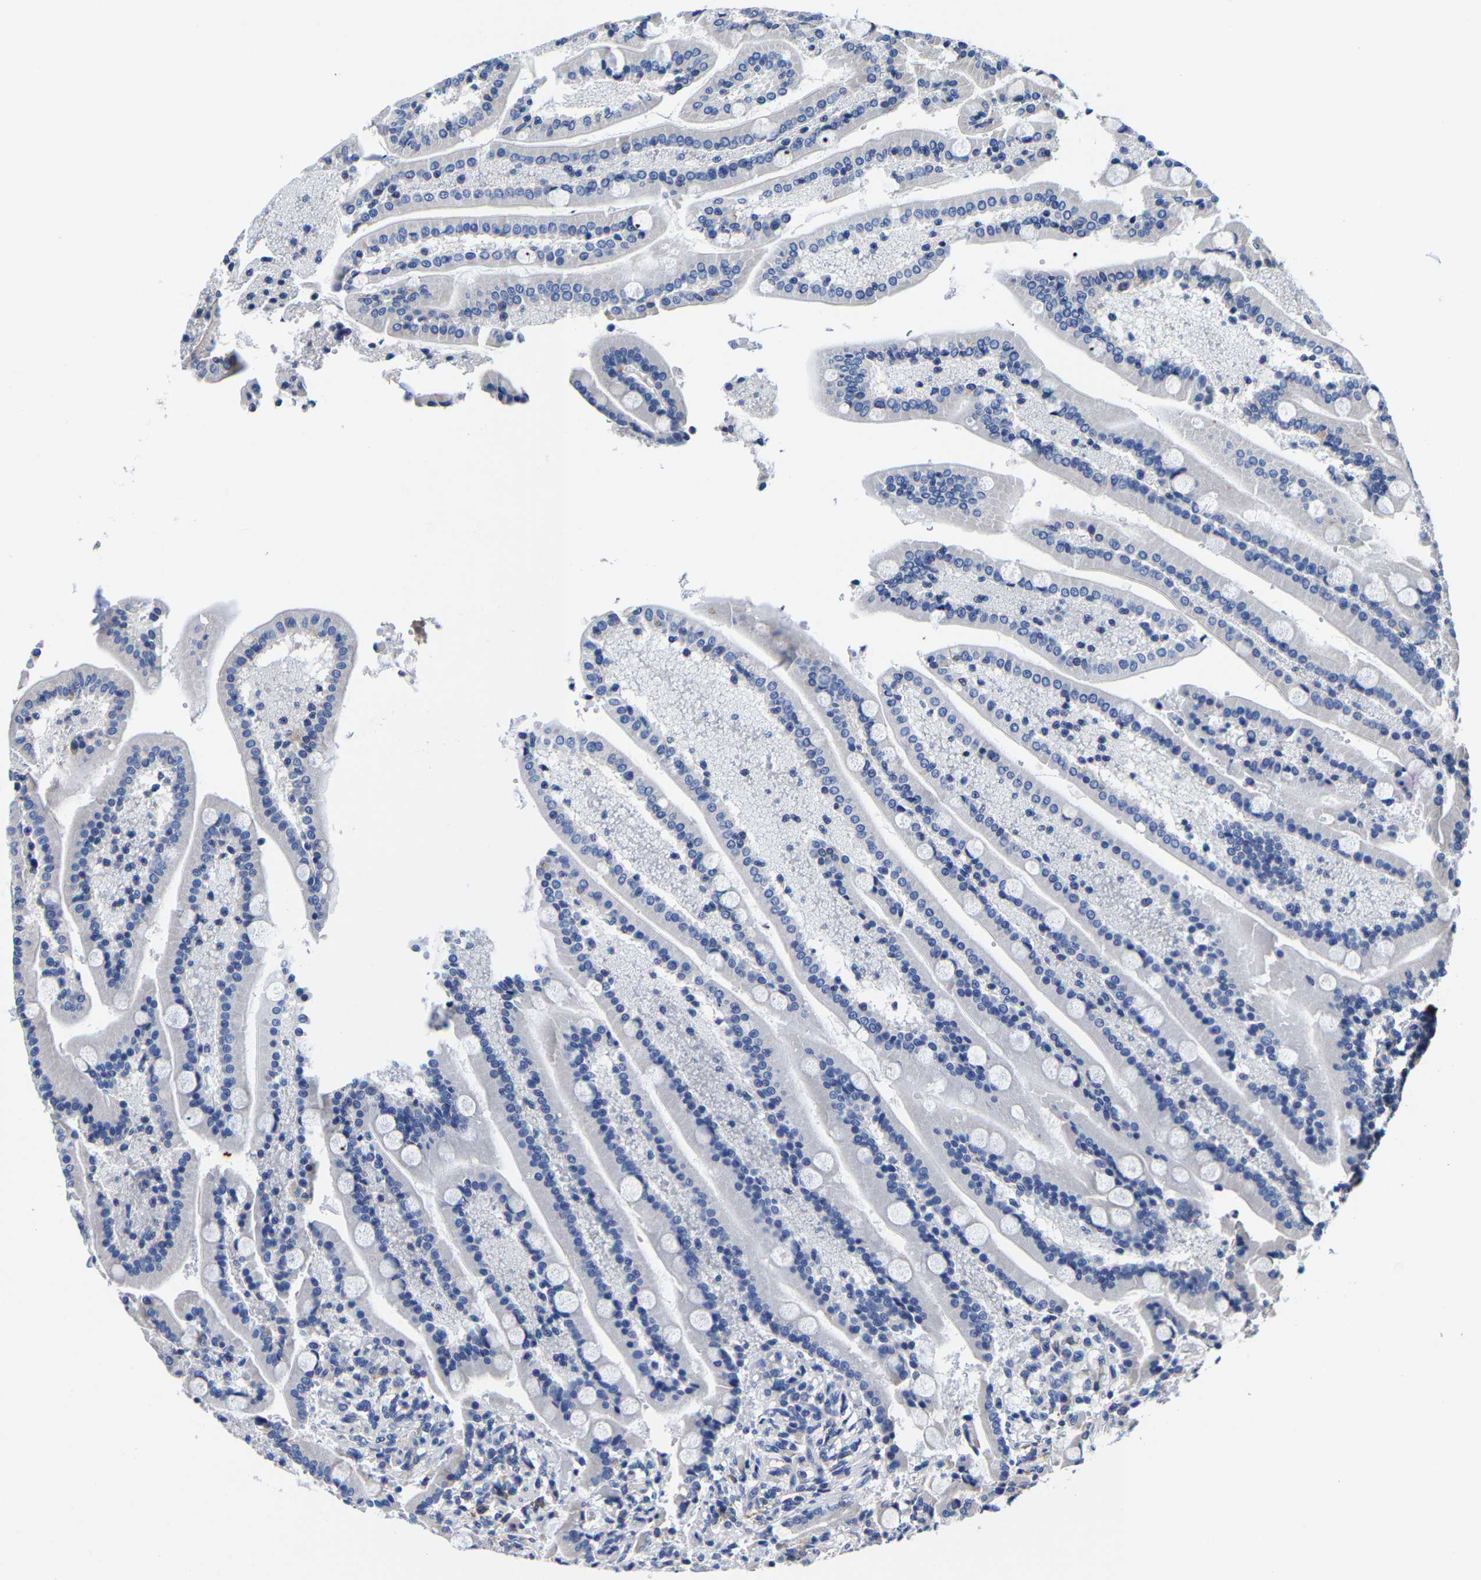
{"staining": {"intensity": "negative", "quantity": "none", "location": "none"}, "tissue": "duodenum", "cell_type": "Glandular cells", "image_type": "normal", "snomed": [{"axis": "morphology", "description": "Normal tissue, NOS"}, {"axis": "topography", "description": "Duodenum"}], "caption": "Protein analysis of benign duodenum shows no significant staining in glandular cells. (Brightfield microscopy of DAB (3,3'-diaminobenzidine) immunohistochemistry (IHC) at high magnification).", "gene": "SRPK2", "patient": {"sex": "male", "age": 54}}